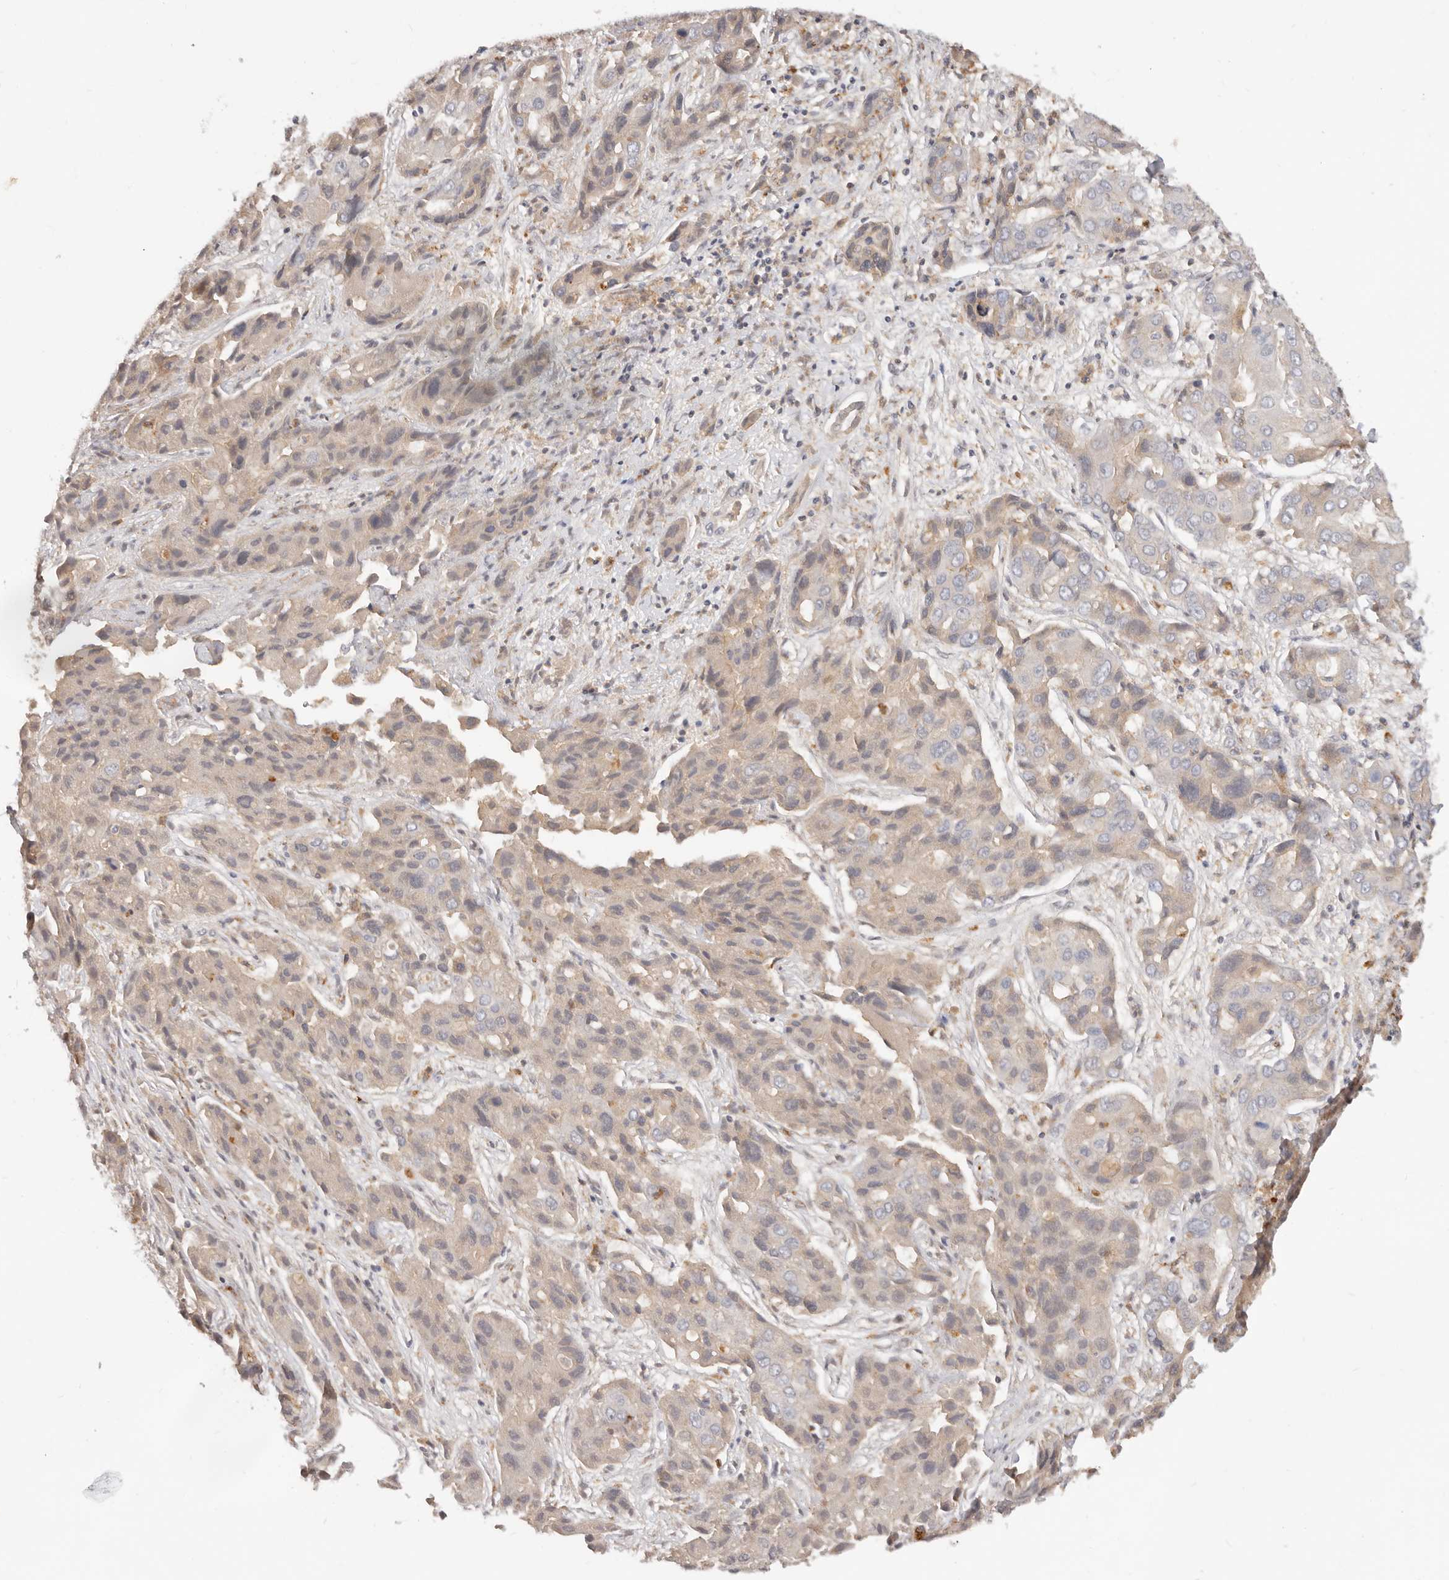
{"staining": {"intensity": "weak", "quantity": "25%-75%", "location": "cytoplasmic/membranous"}, "tissue": "liver cancer", "cell_type": "Tumor cells", "image_type": "cancer", "snomed": [{"axis": "morphology", "description": "Cholangiocarcinoma"}, {"axis": "topography", "description": "Liver"}], "caption": "Tumor cells demonstrate low levels of weak cytoplasmic/membranous positivity in approximately 25%-75% of cells in liver cancer (cholangiocarcinoma). (DAB IHC with brightfield microscopy, high magnification).", "gene": "USP49", "patient": {"sex": "male", "age": 67}}